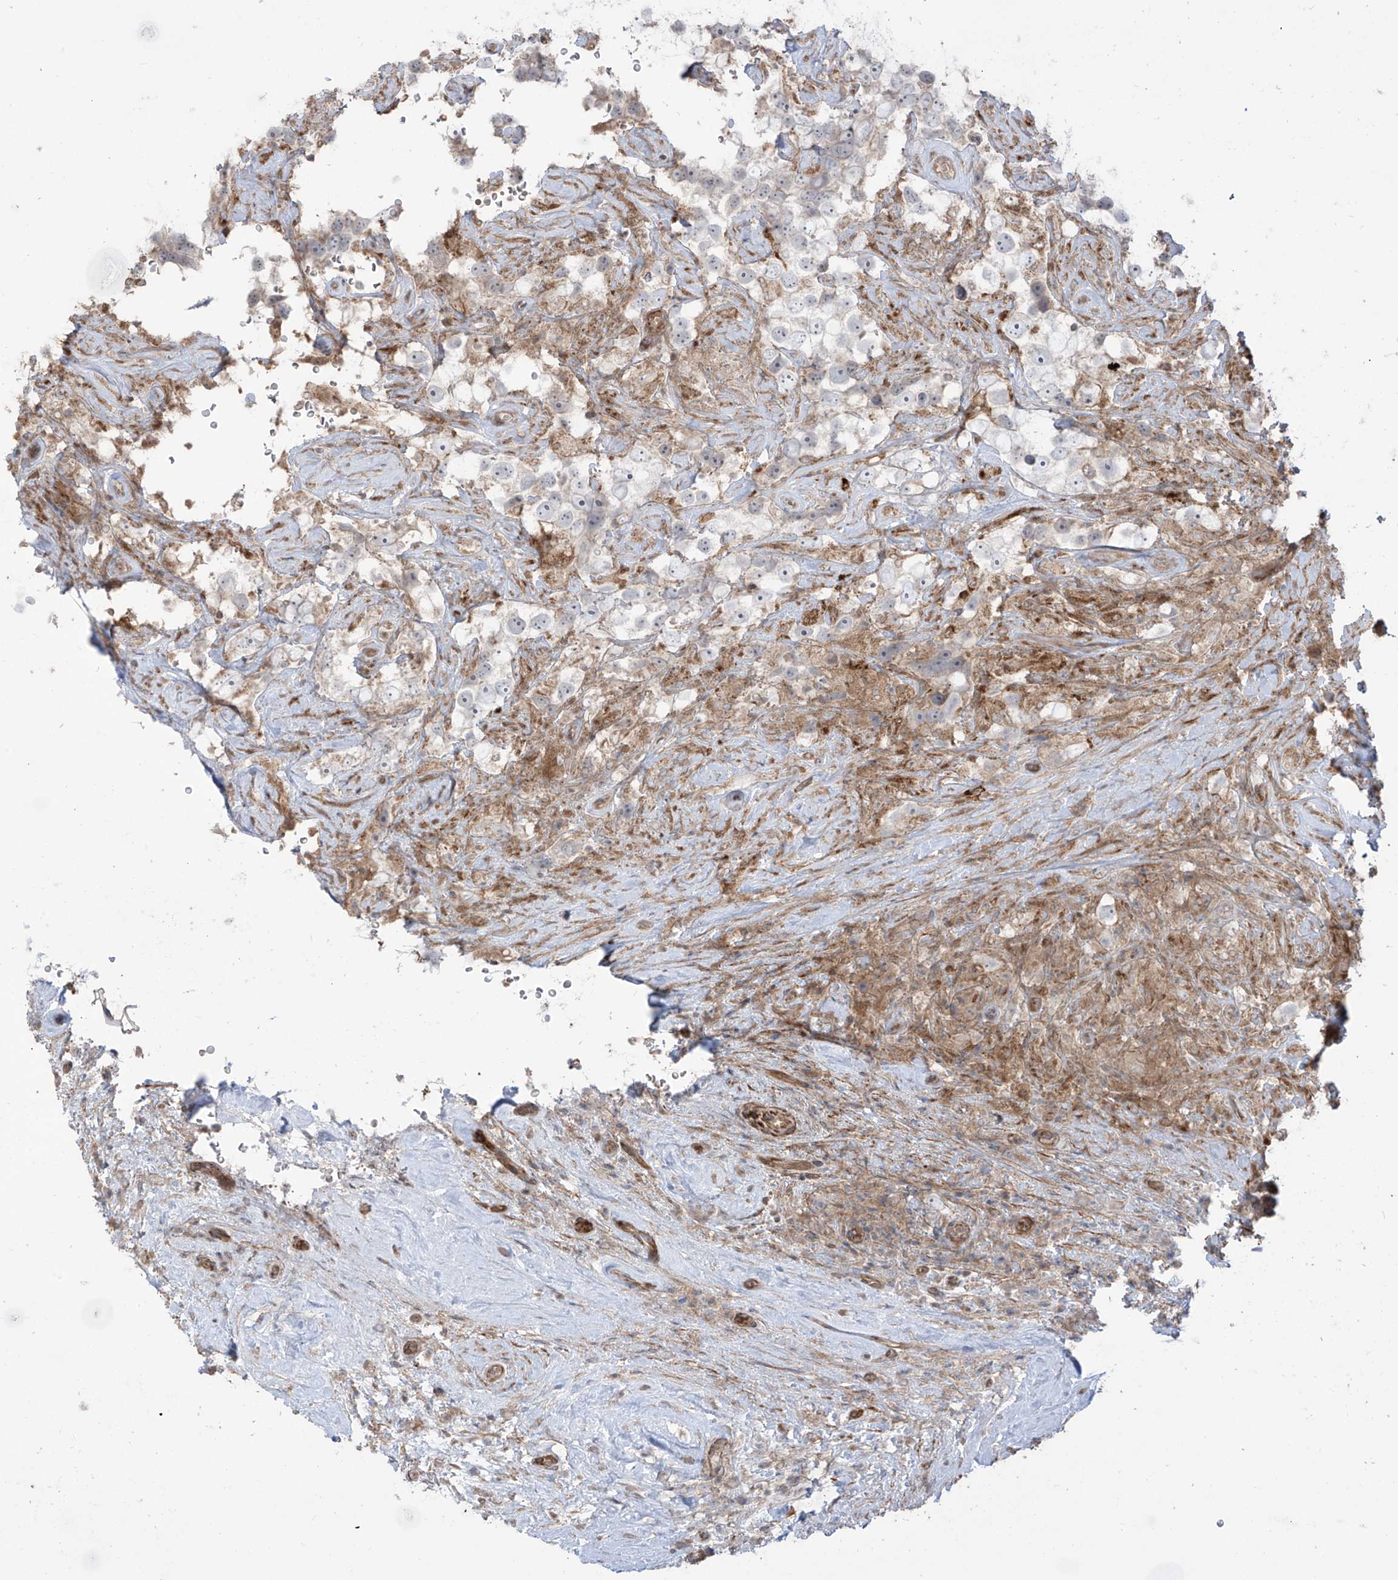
{"staining": {"intensity": "negative", "quantity": "none", "location": "none"}, "tissue": "testis cancer", "cell_type": "Tumor cells", "image_type": "cancer", "snomed": [{"axis": "morphology", "description": "Seminoma, NOS"}, {"axis": "topography", "description": "Testis"}], "caption": "This histopathology image is of testis cancer (seminoma) stained with immunohistochemistry to label a protein in brown with the nuclei are counter-stained blue. There is no expression in tumor cells.", "gene": "TRMU", "patient": {"sex": "male", "age": 49}}